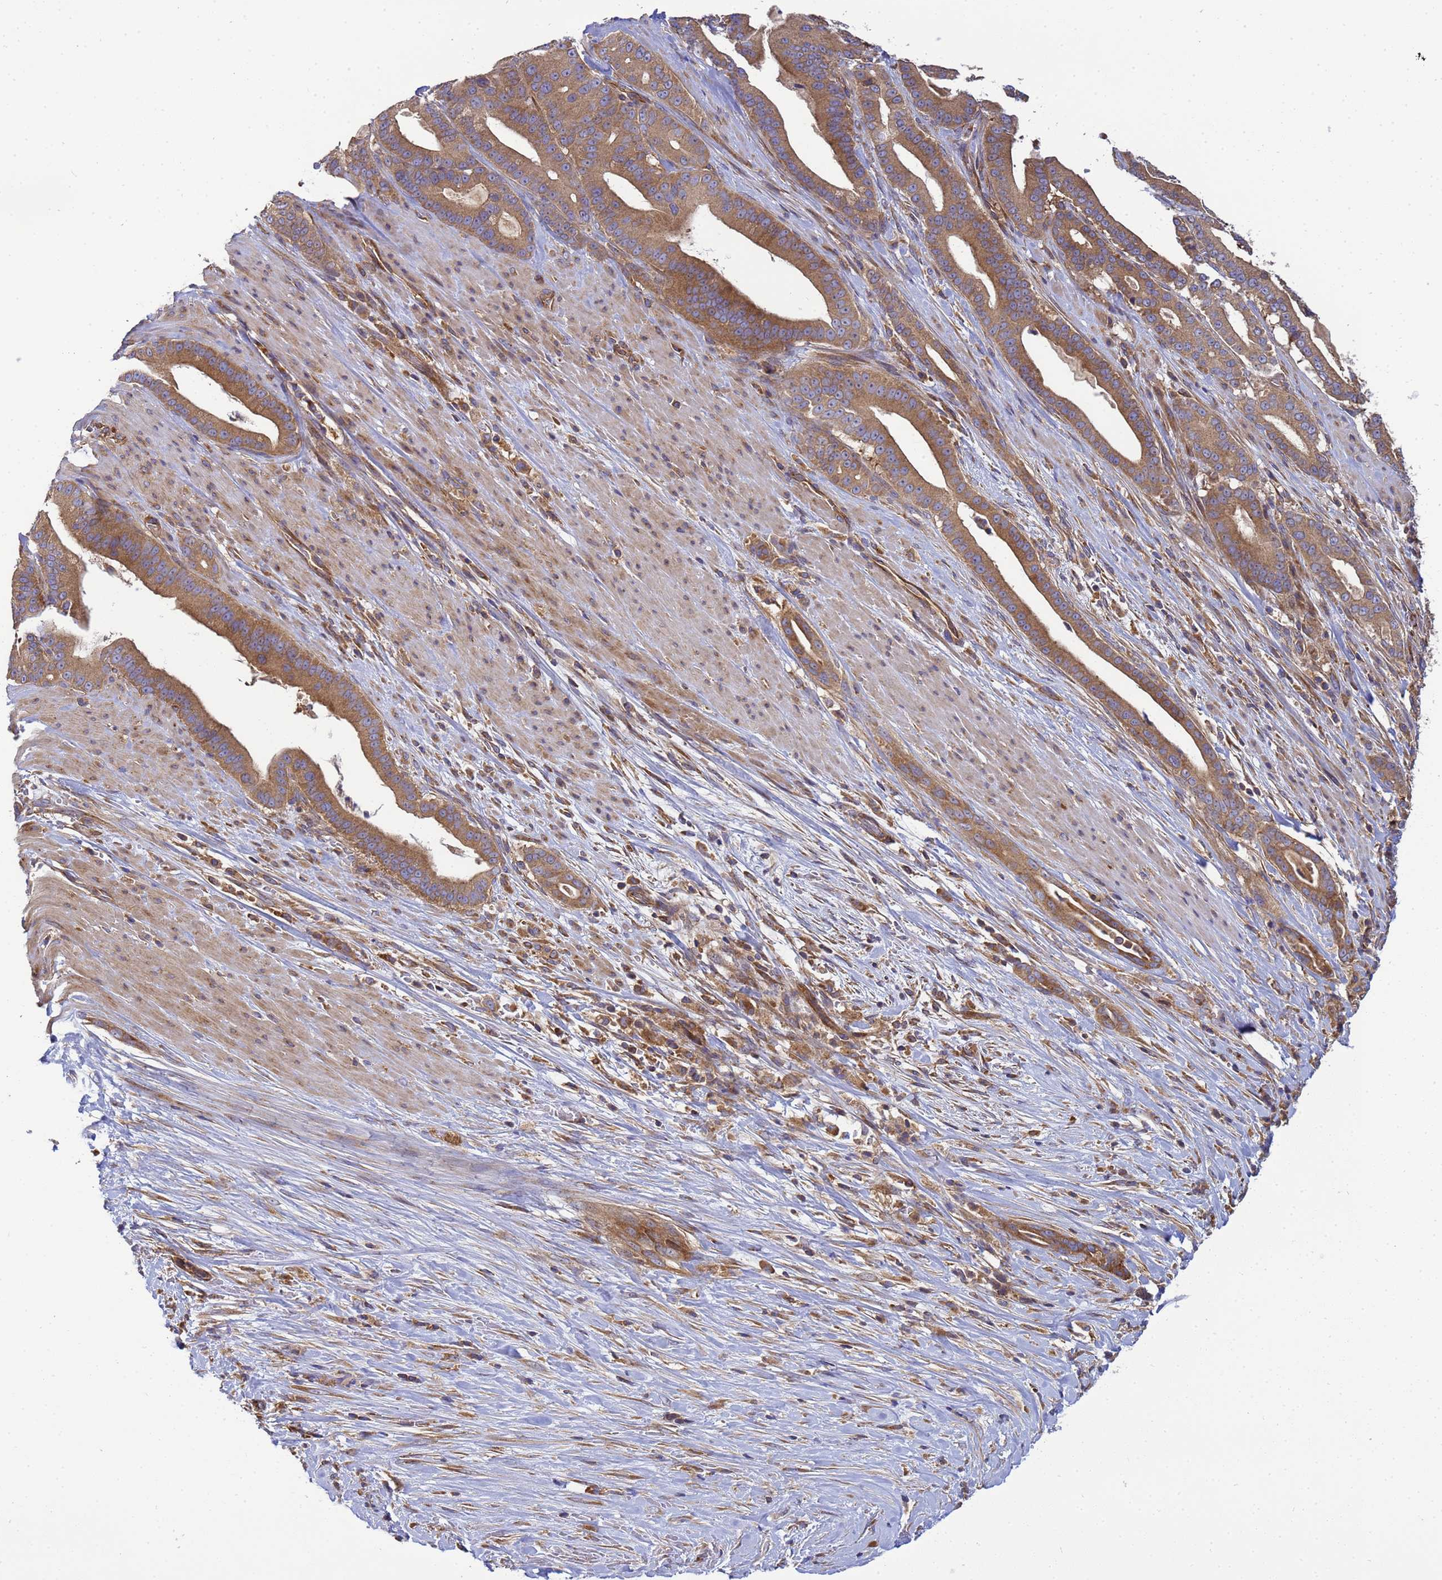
{"staining": {"intensity": "moderate", "quantity": ">75%", "location": "cytoplasmic/membranous"}, "tissue": "pancreatic cancer", "cell_type": "Tumor cells", "image_type": "cancer", "snomed": [{"axis": "morphology", "description": "Adenocarcinoma, NOS"}, {"axis": "topography", "description": "Pancreas"}], "caption": "Immunohistochemical staining of pancreatic cancer shows medium levels of moderate cytoplasmic/membranous expression in about >75% of tumor cells.", "gene": "BECN1", "patient": {"sex": "male", "age": 63}}